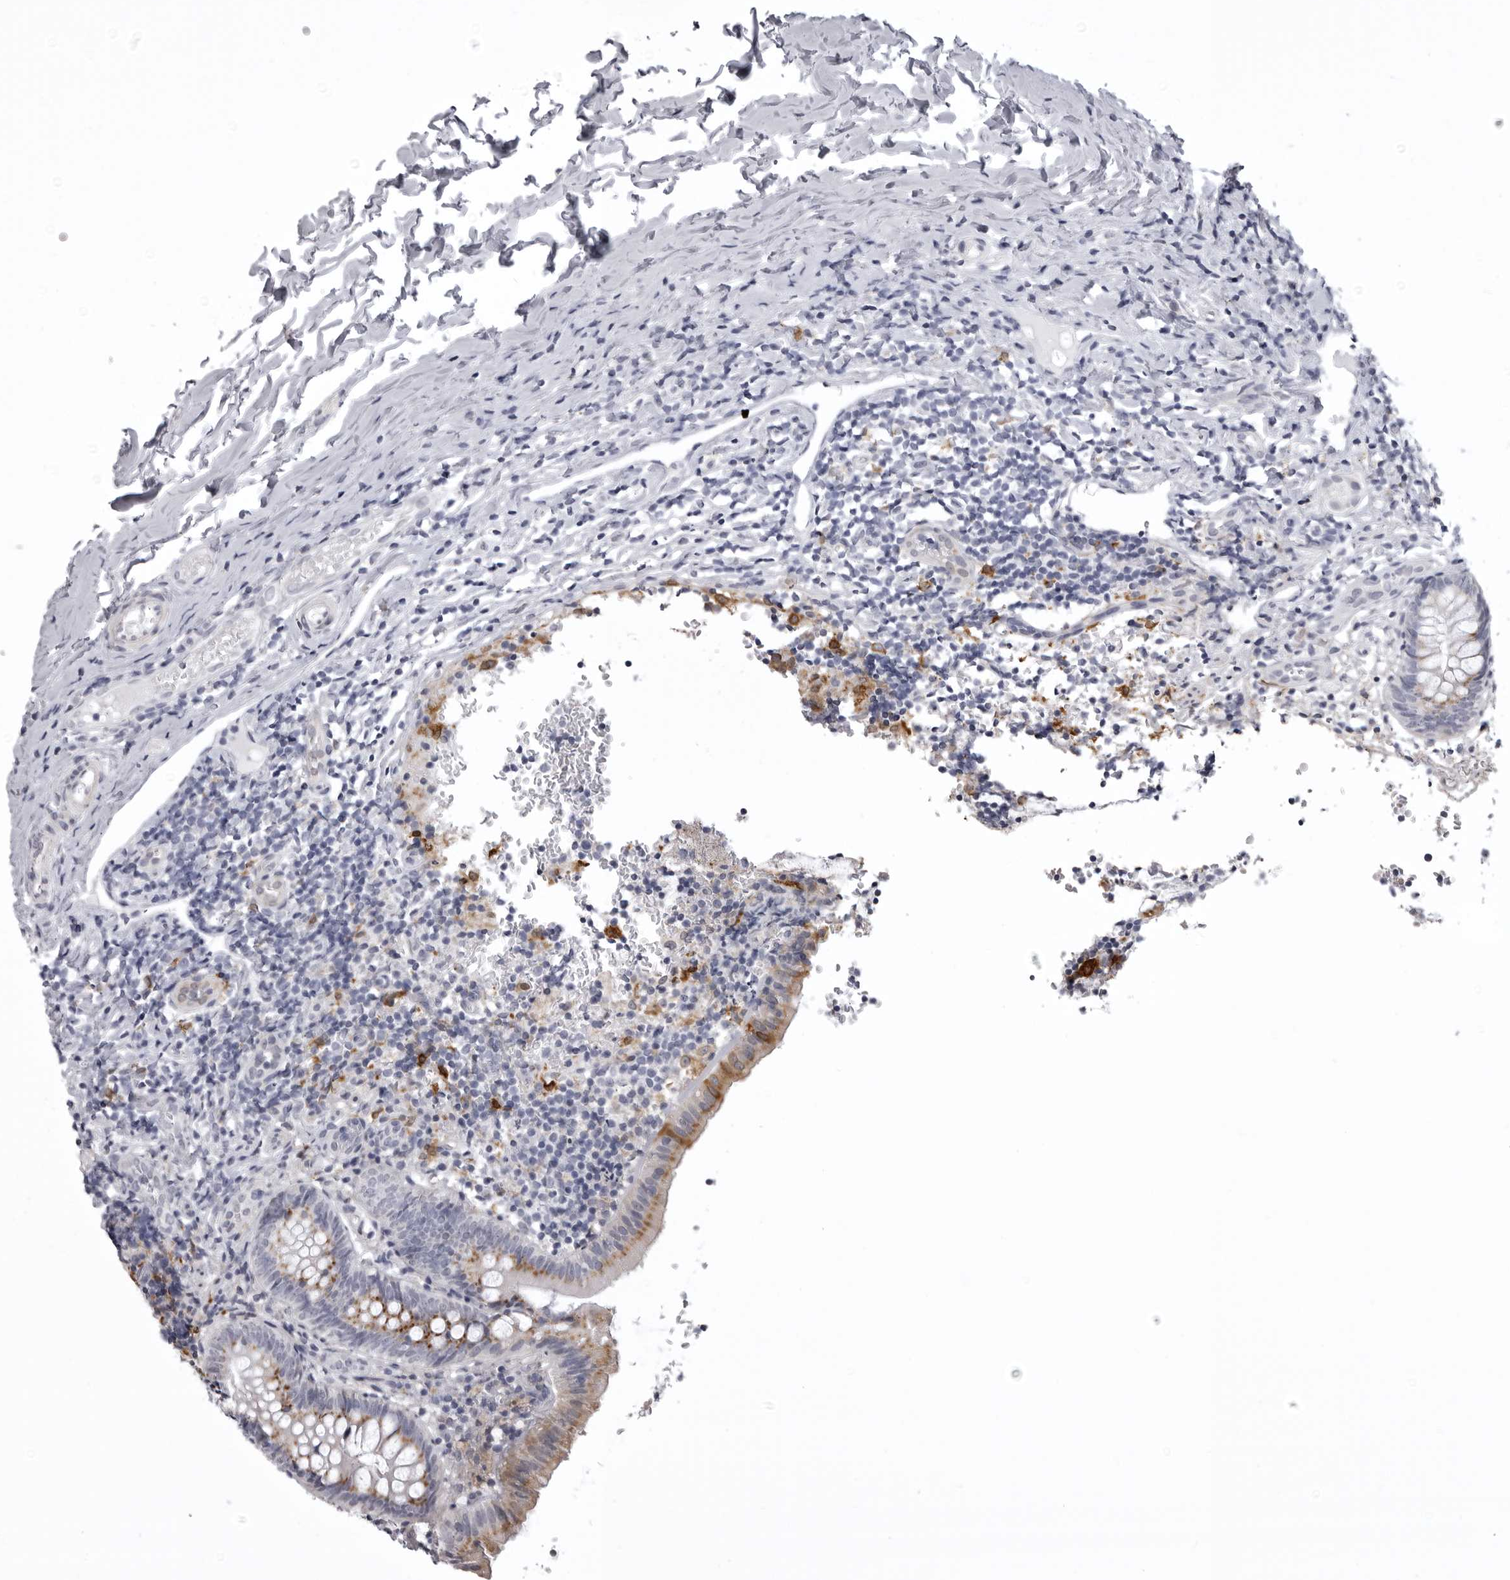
{"staining": {"intensity": "moderate", "quantity": ">75%", "location": "cytoplasmic/membranous"}, "tissue": "appendix", "cell_type": "Glandular cells", "image_type": "normal", "snomed": [{"axis": "morphology", "description": "Normal tissue, NOS"}, {"axis": "topography", "description": "Appendix"}], "caption": "An immunohistochemistry photomicrograph of unremarkable tissue is shown. Protein staining in brown labels moderate cytoplasmic/membranous positivity in appendix within glandular cells. (DAB IHC with brightfield microscopy, high magnification).", "gene": "NCEH1", "patient": {"sex": "male", "age": 8}}